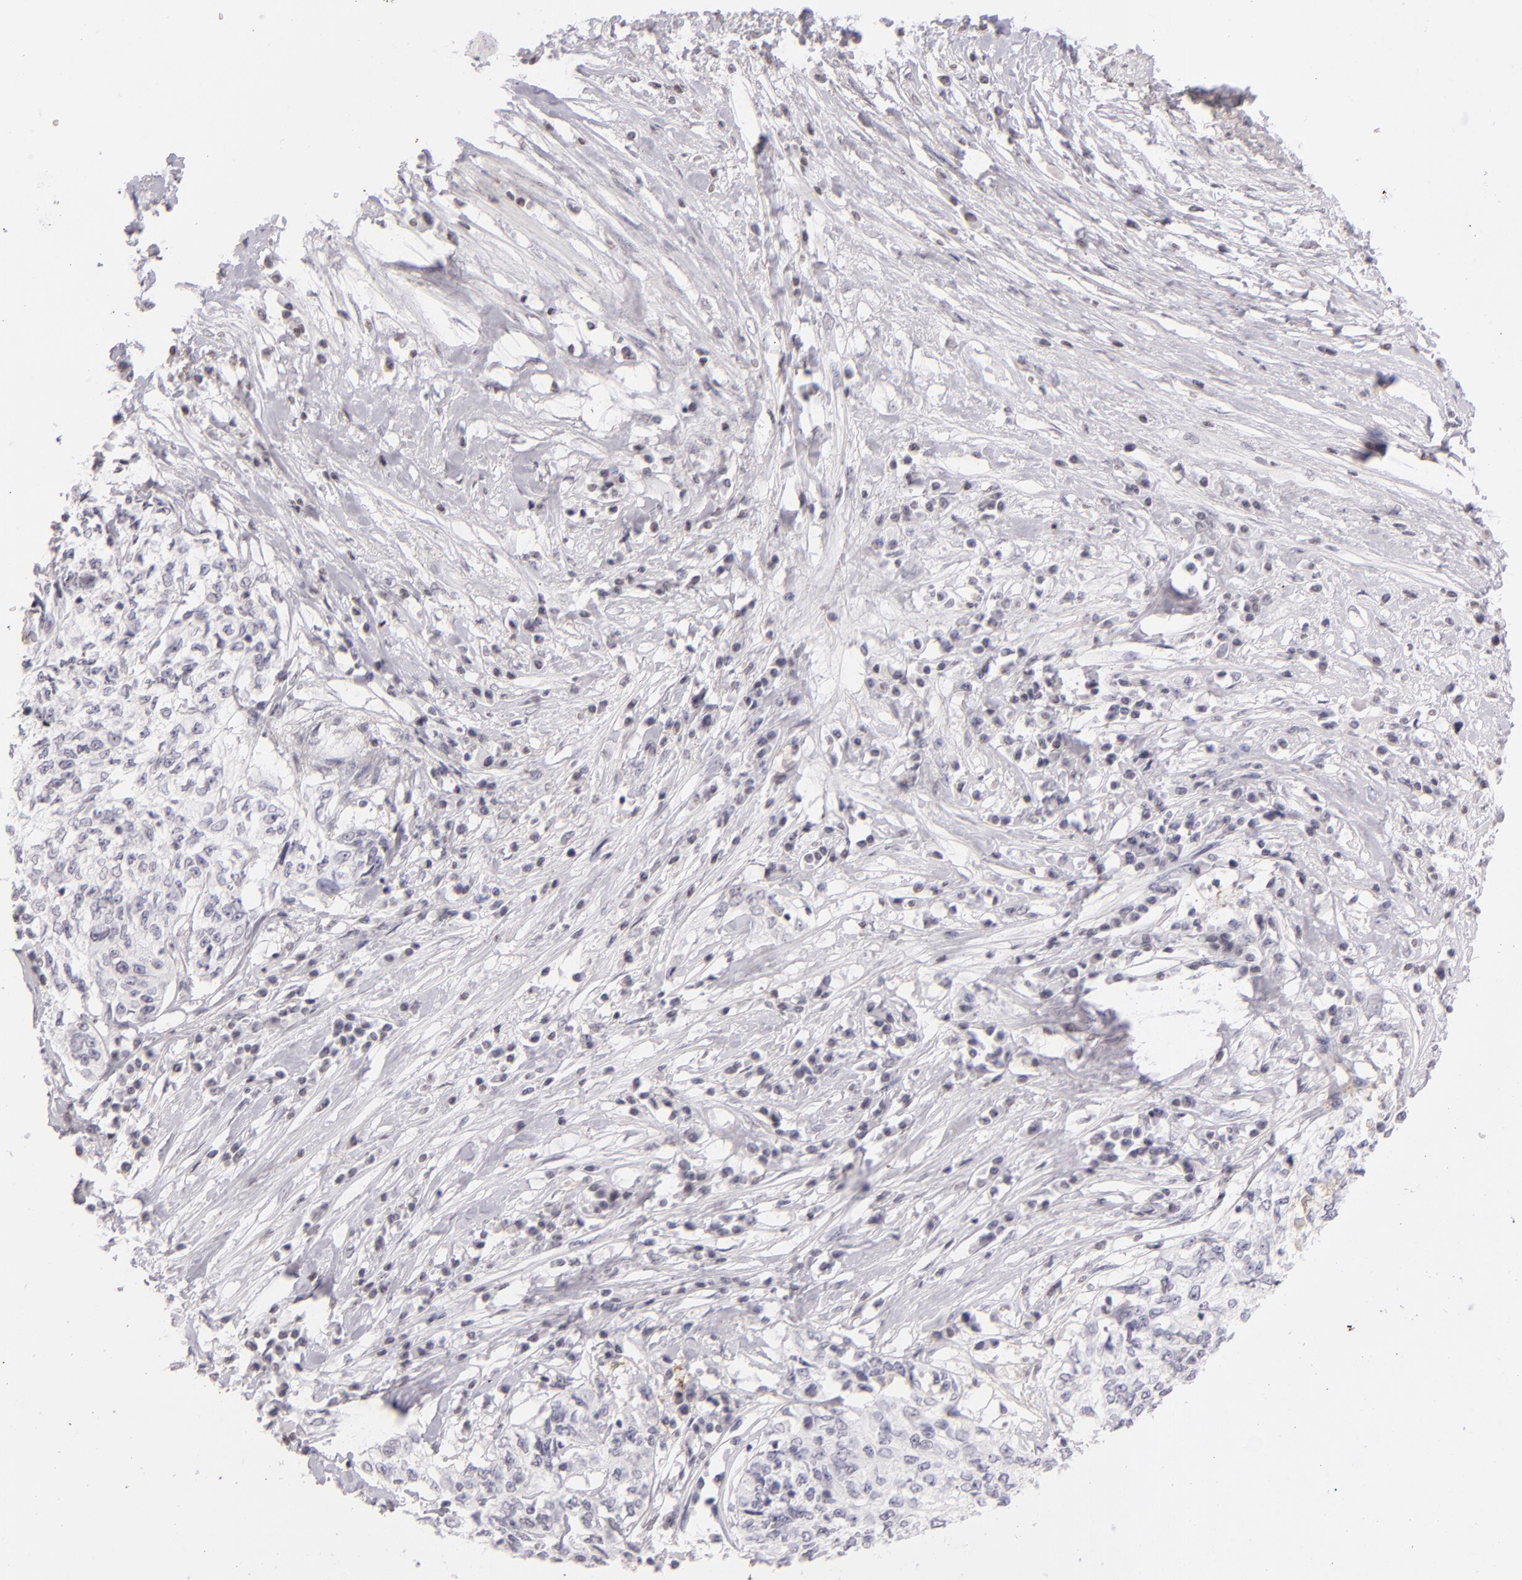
{"staining": {"intensity": "negative", "quantity": "none", "location": "none"}, "tissue": "cervical cancer", "cell_type": "Tumor cells", "image_type": "cancer", "snomed": [{"axis": "morphology", "description": "Squamous cell carcinoma, NOS"}, {"axis": "topography", "description": "Cervix"}], "caption": "DAB immunohistochemical staining of squamous cell carcinoma (cervical) shows no significant positivity in tumor cells.", "gene": "CD40", "patient": {"sex": "female", "age": 57}}